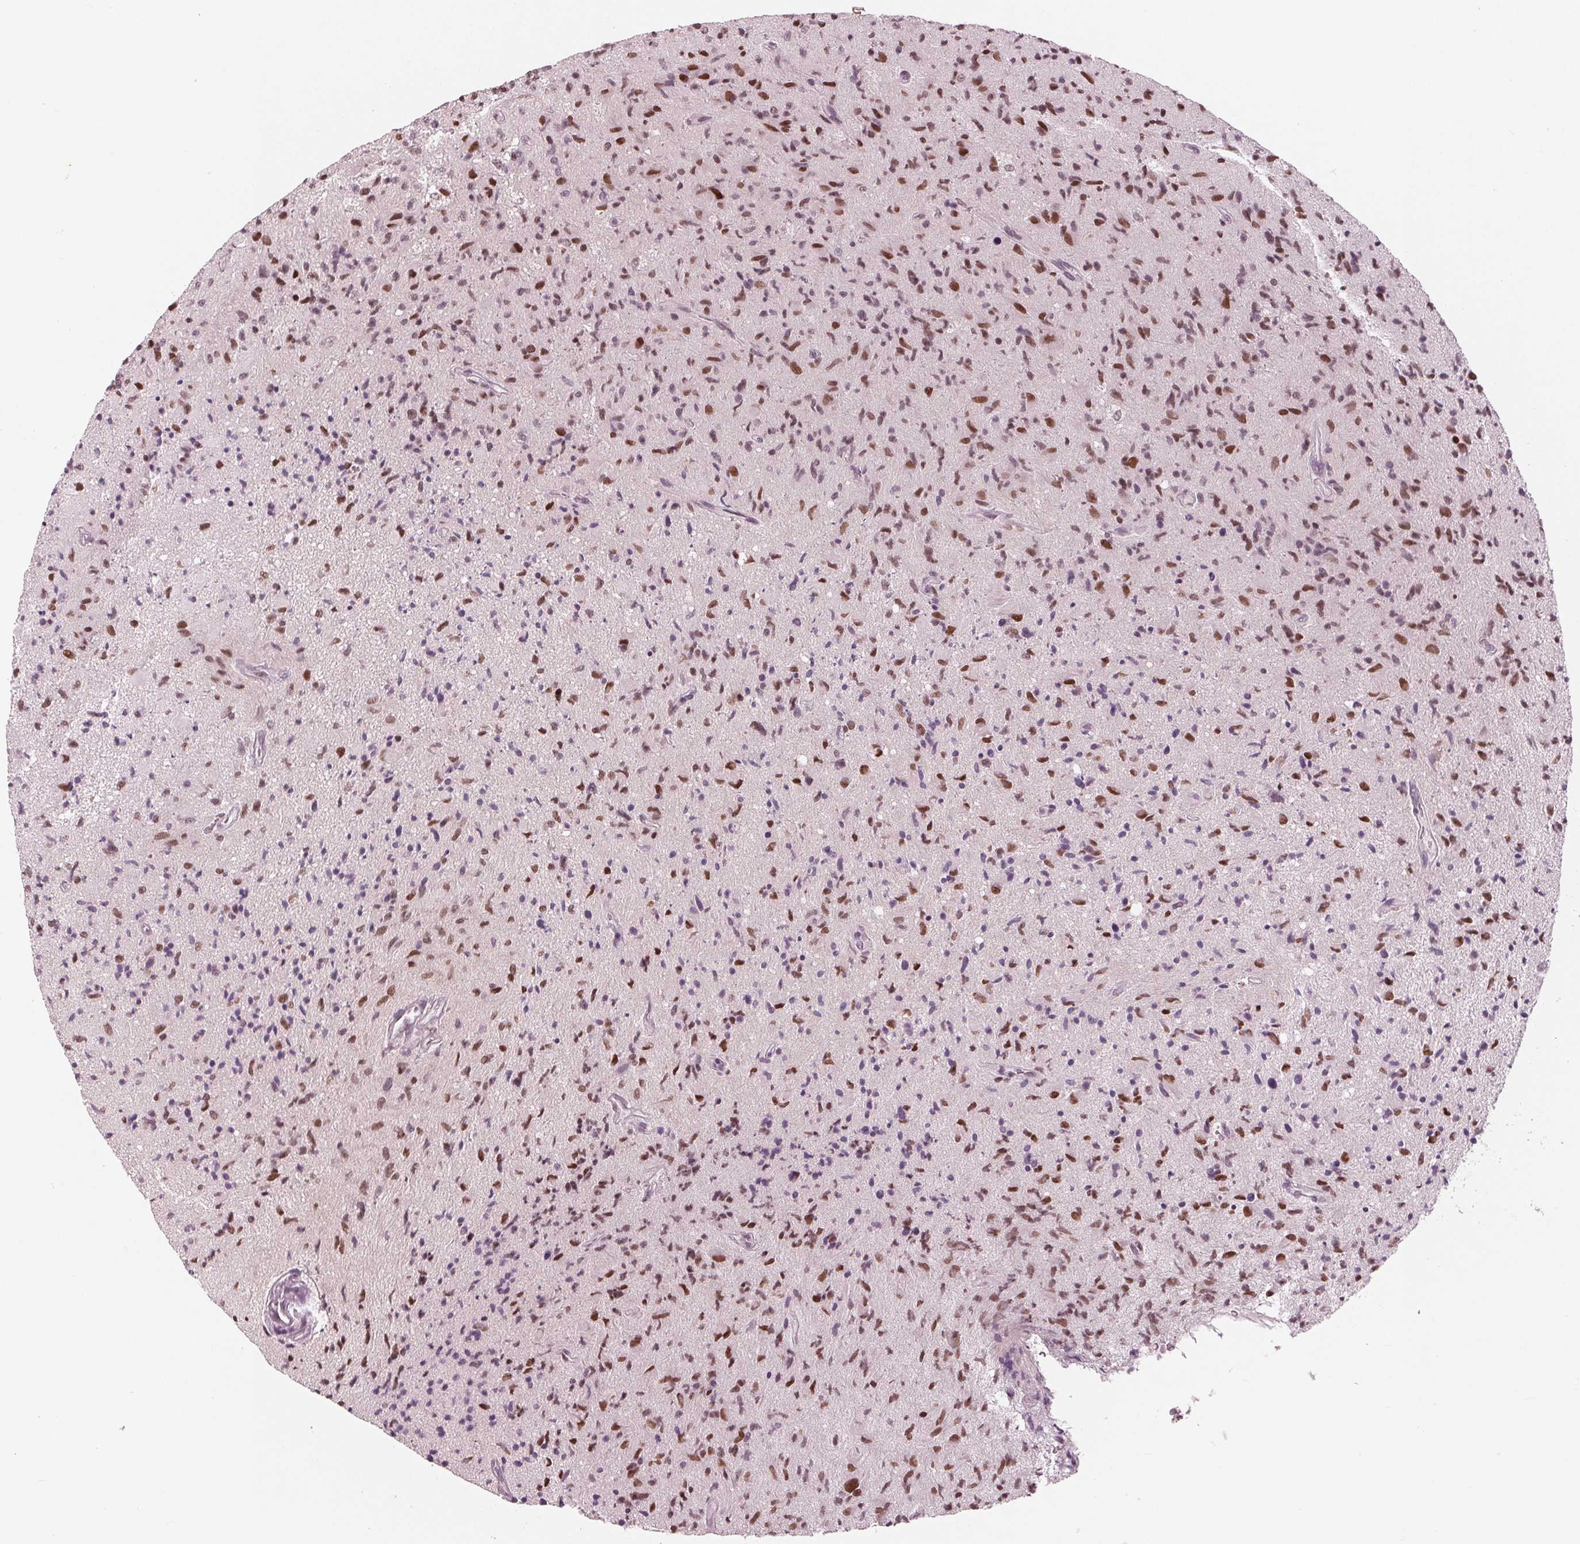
{"staining": {"intensity": "moderate", "quantity": "25%-75%", "location": "nuclear"}, "tissue": "glioma", "cell_type": "Tumor cells", "image_type": "cancer", "snomed": [{"axis": "morphology", "description": "Glioma, malignant, High grade"}, {"axis": "topography", "description": "Brain"}], "caption": "A micrograph of high-grade glioma (malignant) stained for a protein shows moderate nuclear brown staining in tumor cells.", "gene": "DNMT3L", "patient": {"sex": "male", "age": 54}}